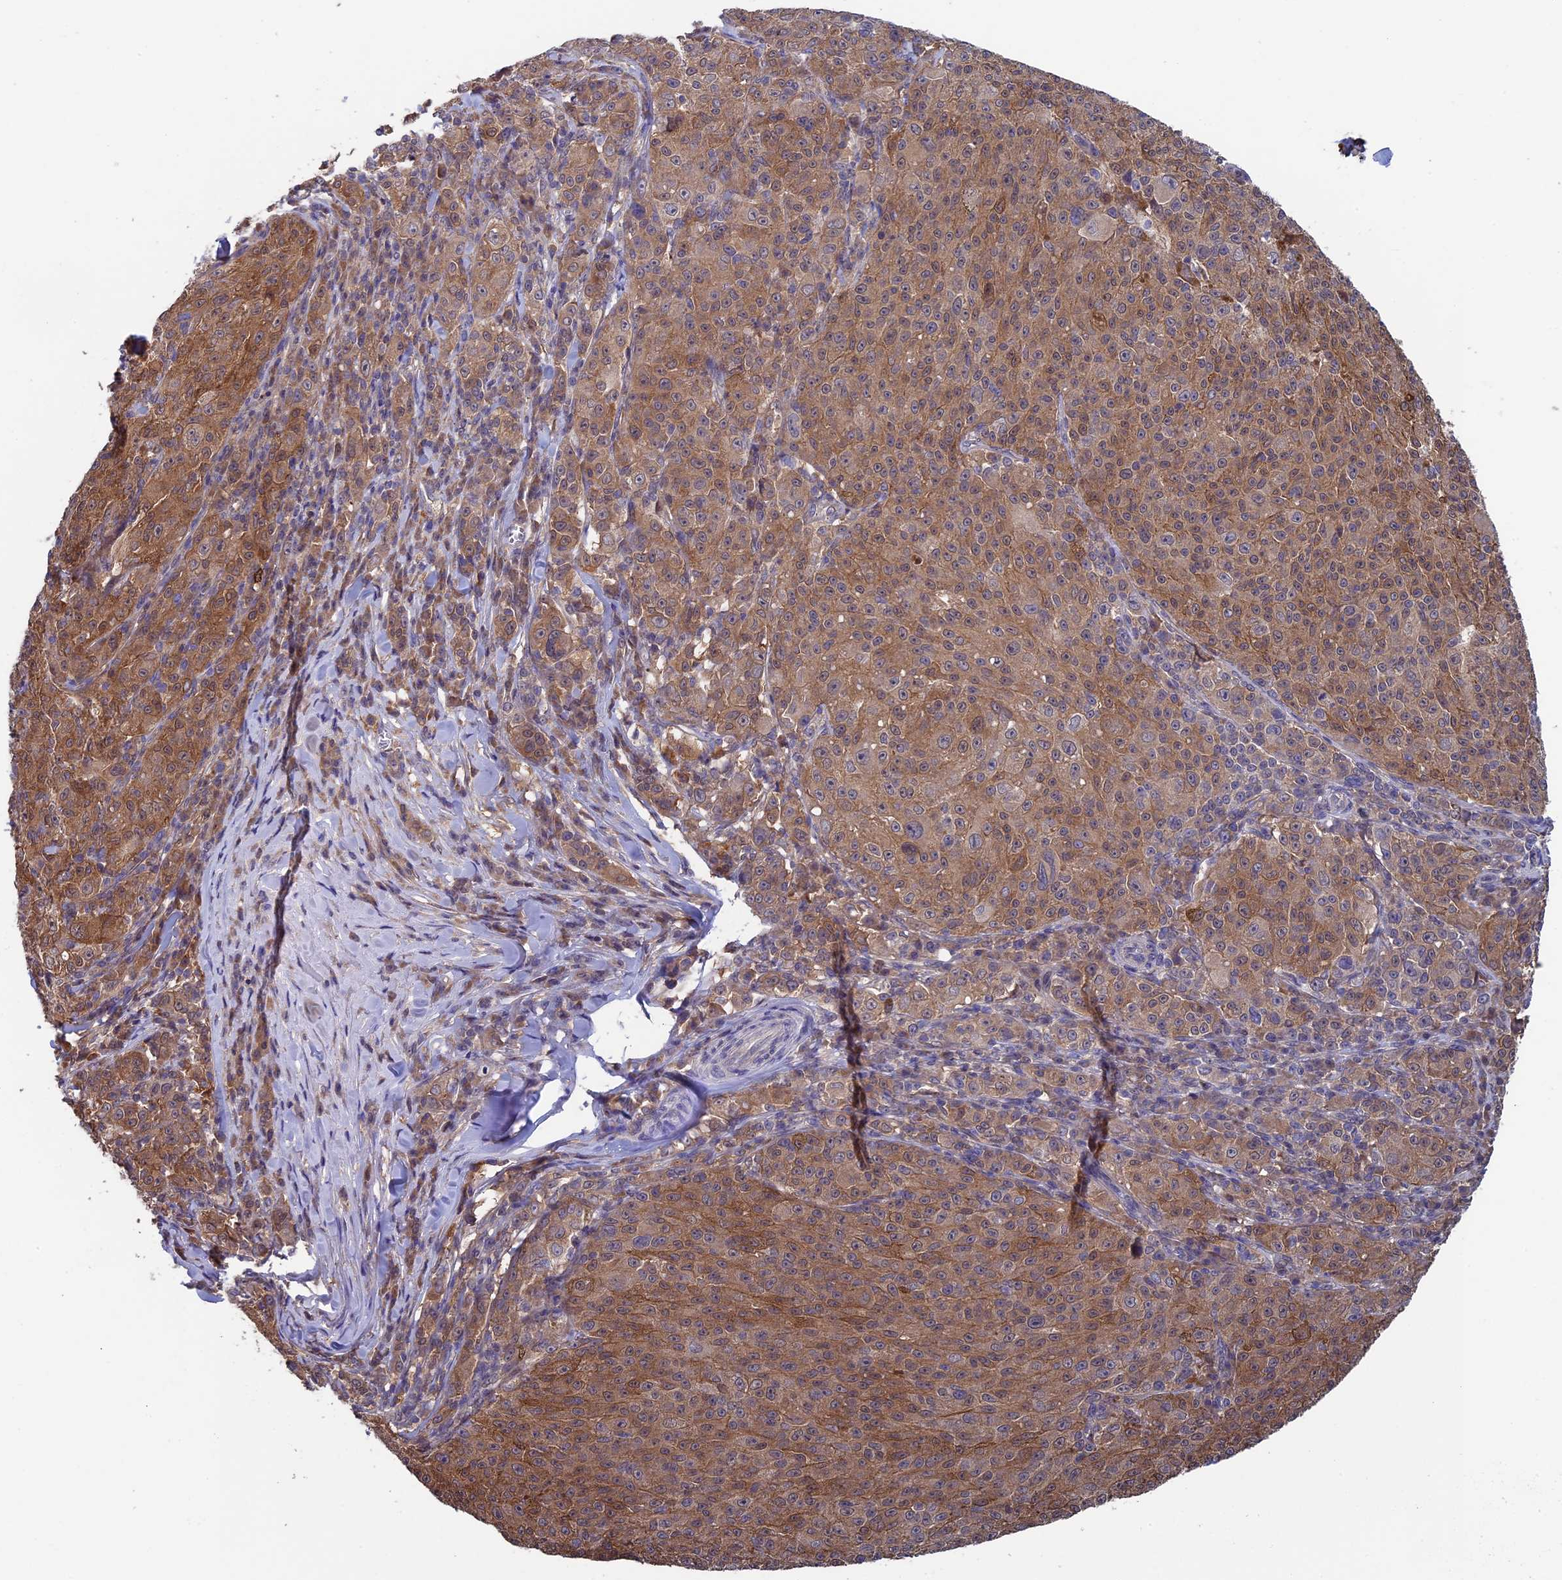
{"staining": {"intensity": "moderate", "quantity": "25%-75%", "location": "cytoplasmic/membranous"}, "tissue": "melanoma", "cell_type": "Tumor cells", "image_type": "cancer", "snomed": [{"axis": "morphology", "description": "Malignant melanoma, NOS"}, {"axis": "topography", "description": "Skin"}], "caption": "This histopathology image displays IHC staining of melanoma, with medium moderate cytoplasmic/membranous expression in about 25%-75% of tumor cells.", "gene": "LCMT1", "patient": {"sex": "female", "age": 52}}